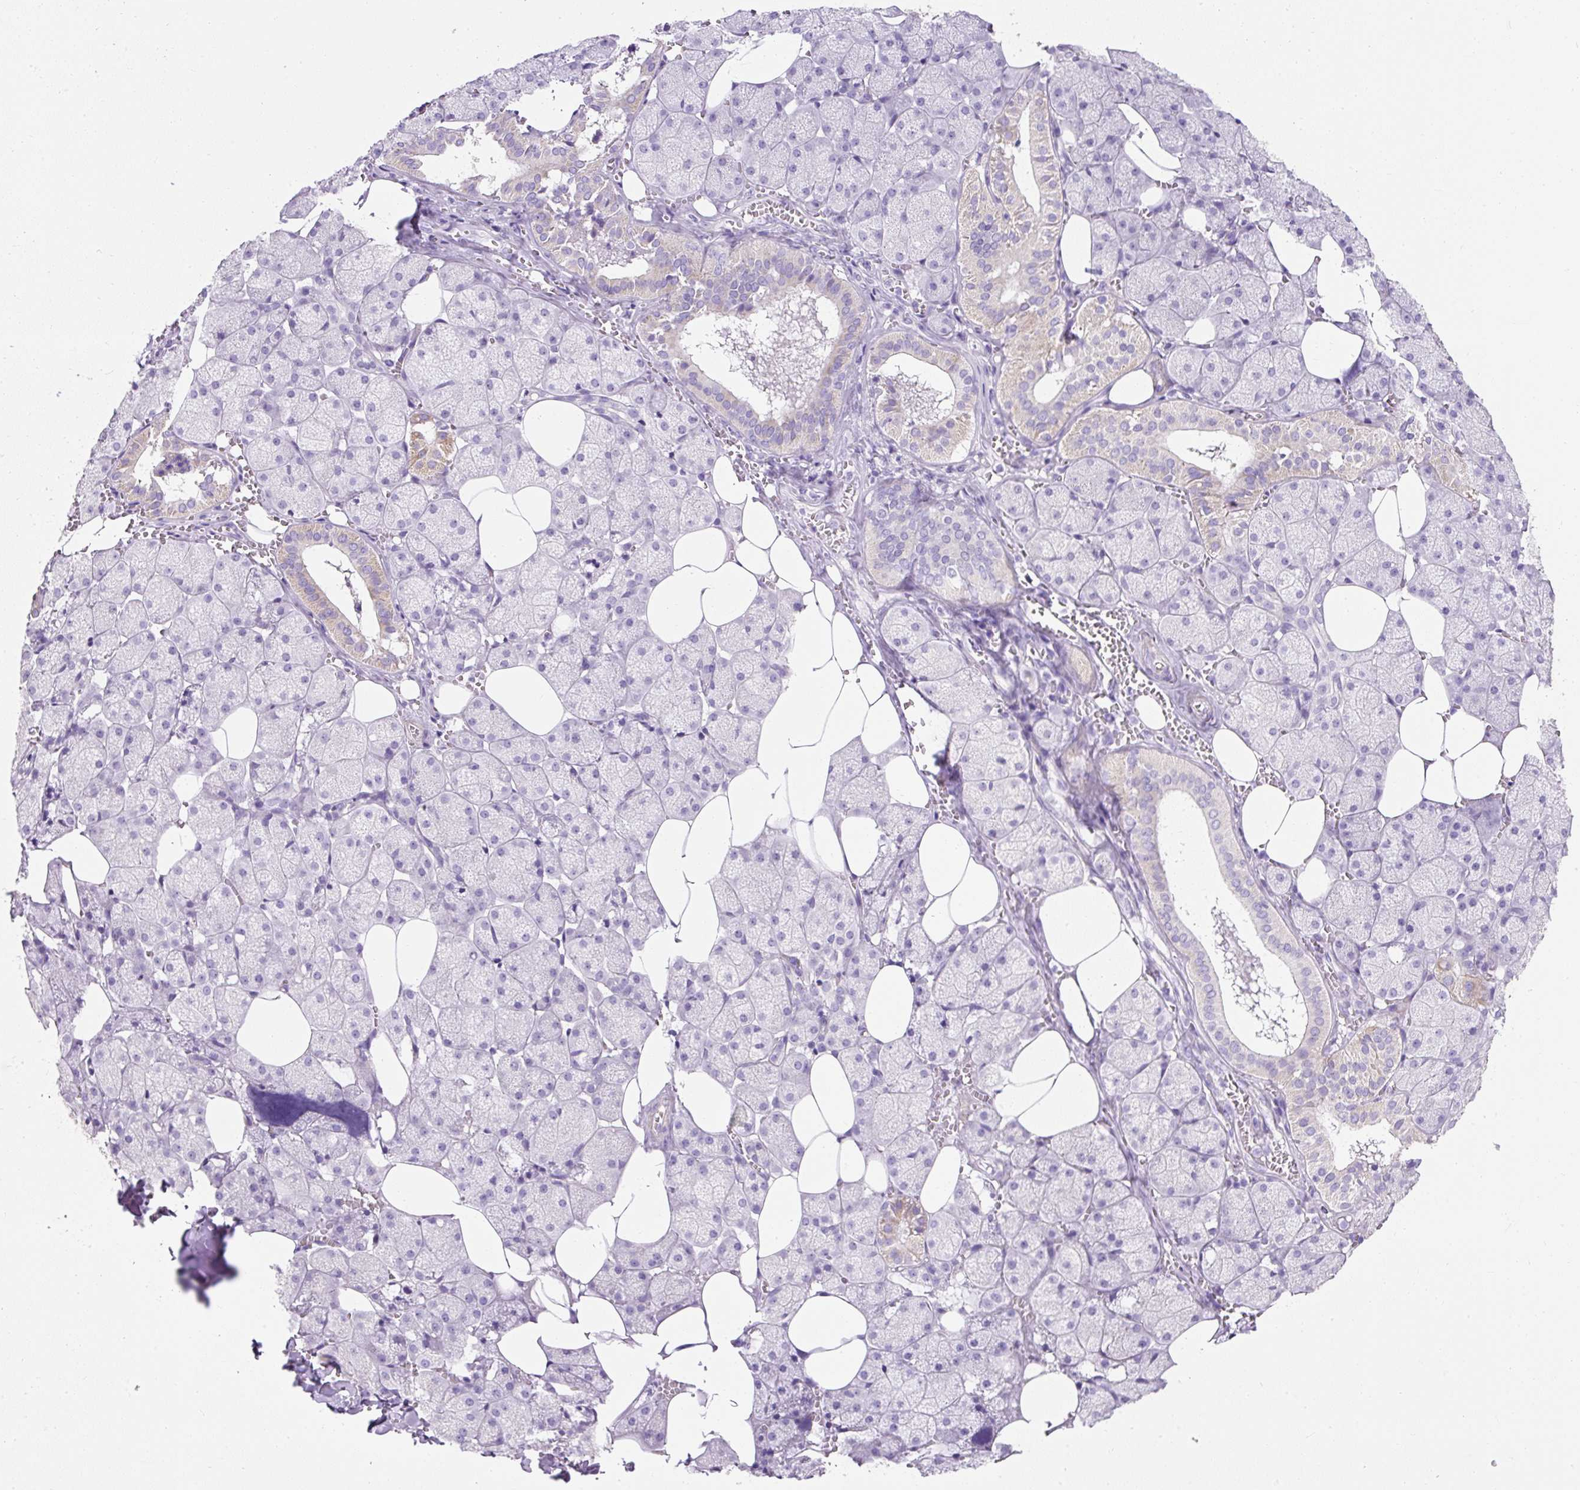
{"staining": {"intensity": "weak", "quantity": "<25%", "location": "cytoplasmic/membranous"}, "tissue": "salivary gland", "cell_type": "Glandular cells", "image_type": "normal", "snomed": [{"axis": "morphology", "description": "Normal tissue, NOS"}, {"axis": "topography", "description": "Salivary gland"}, {"axis": "topography", "description": "Peripheral nerve tissue"}], "caption": "Immunohistochemical staining of benign salivary gland reveals no significant staining in glandular cells.", "gene": "C2CD4C", "patient": {"sex": "male", "age": 38}}